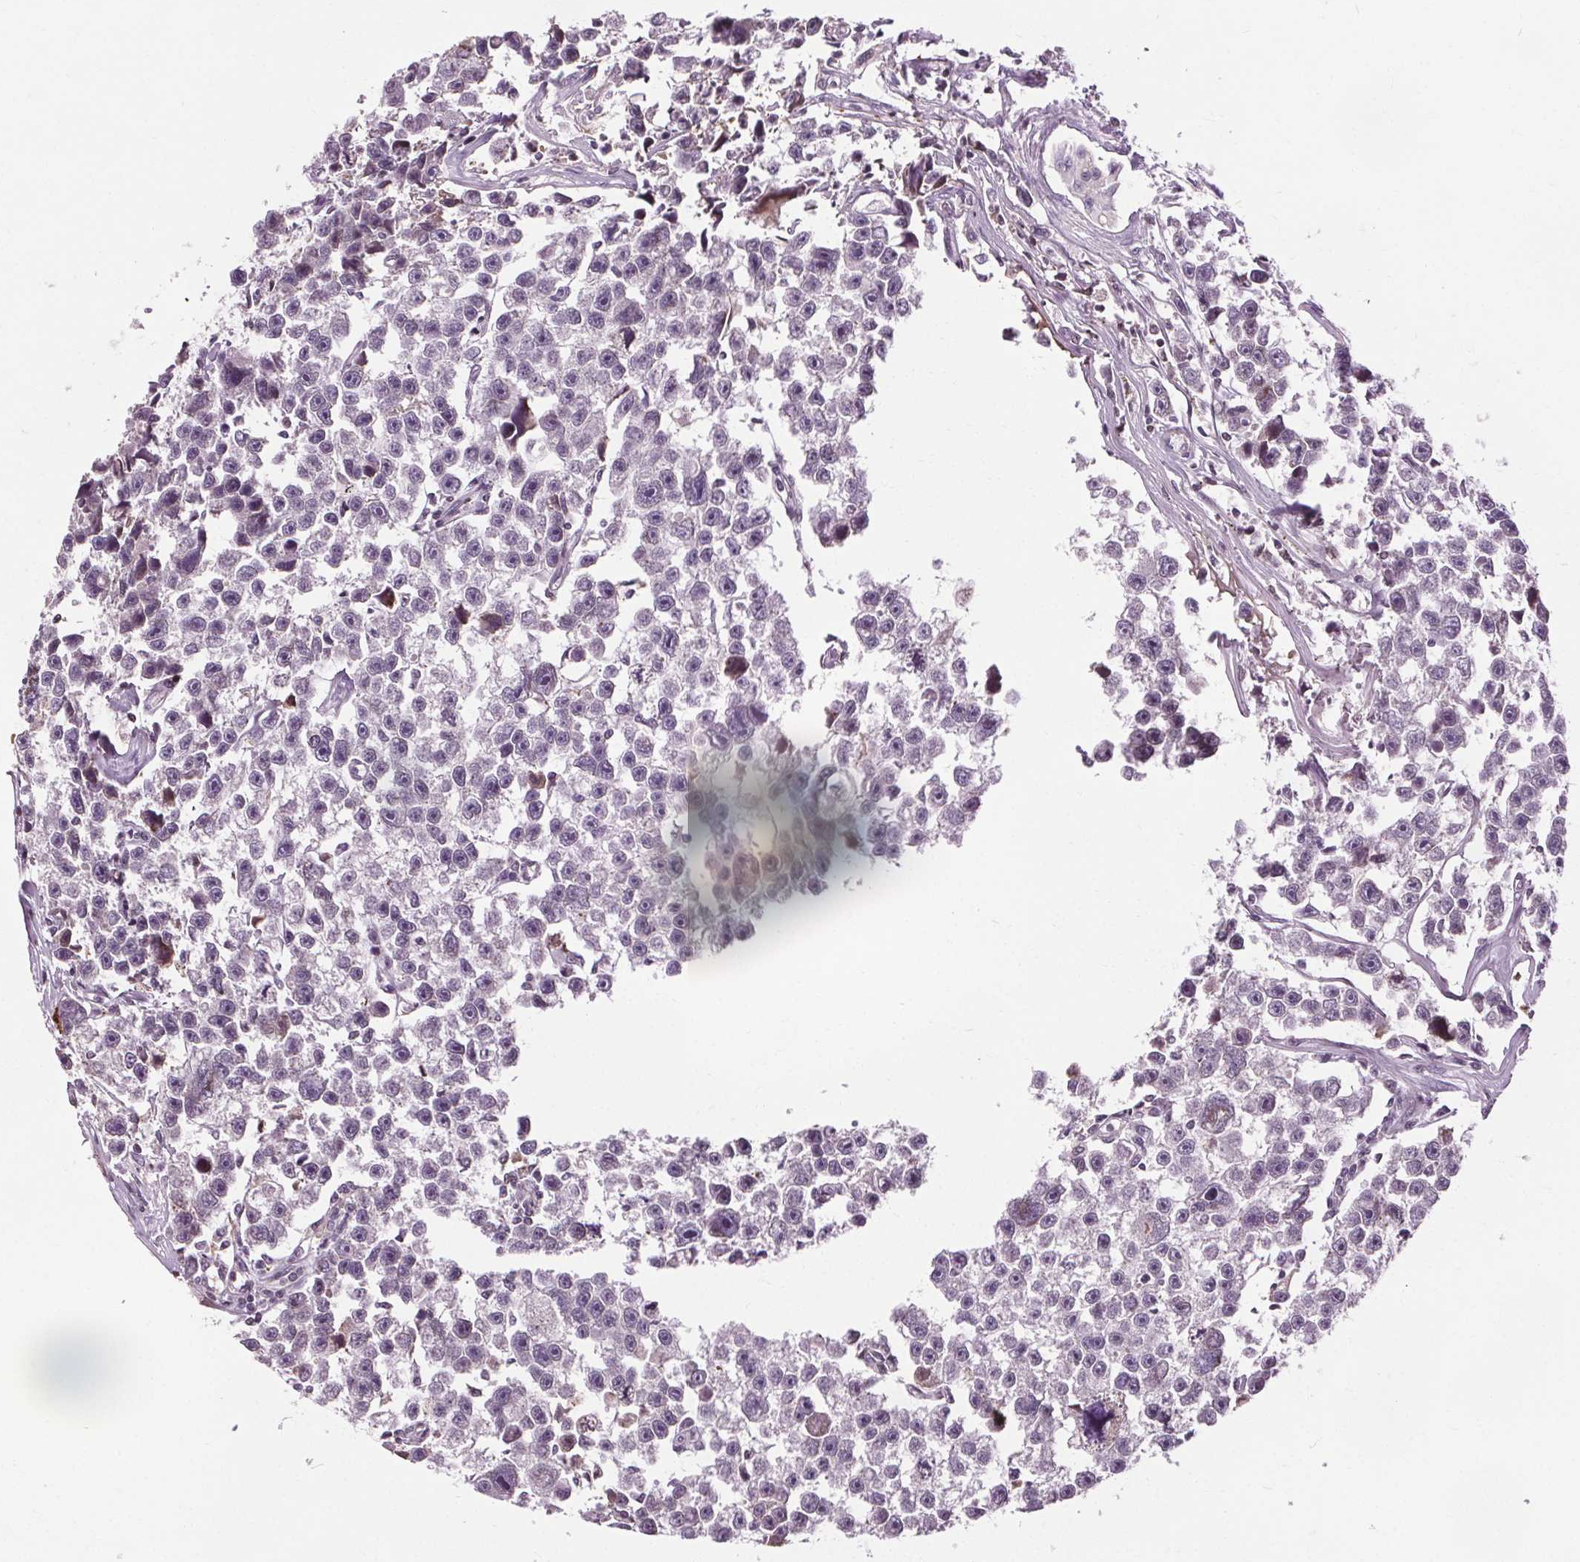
{"staining": {"intensity": "weak", "quantity": "<25%", "location": "nuclear"}, "tissue": "testis cancer", "cell_type": "Tumor cells", "image_type": "cancer", "snomed": [{"axis": "morphology", "description": "Seminoma, NOS"}, {"axis": "topography", "description": "Testis"}], "caption": "DAB immunohistochemical staining of human testis seminoma displays no significant expression in tumor cells.", "gene": "LFNG", "patient": {"sex": "male", "age": 26}}